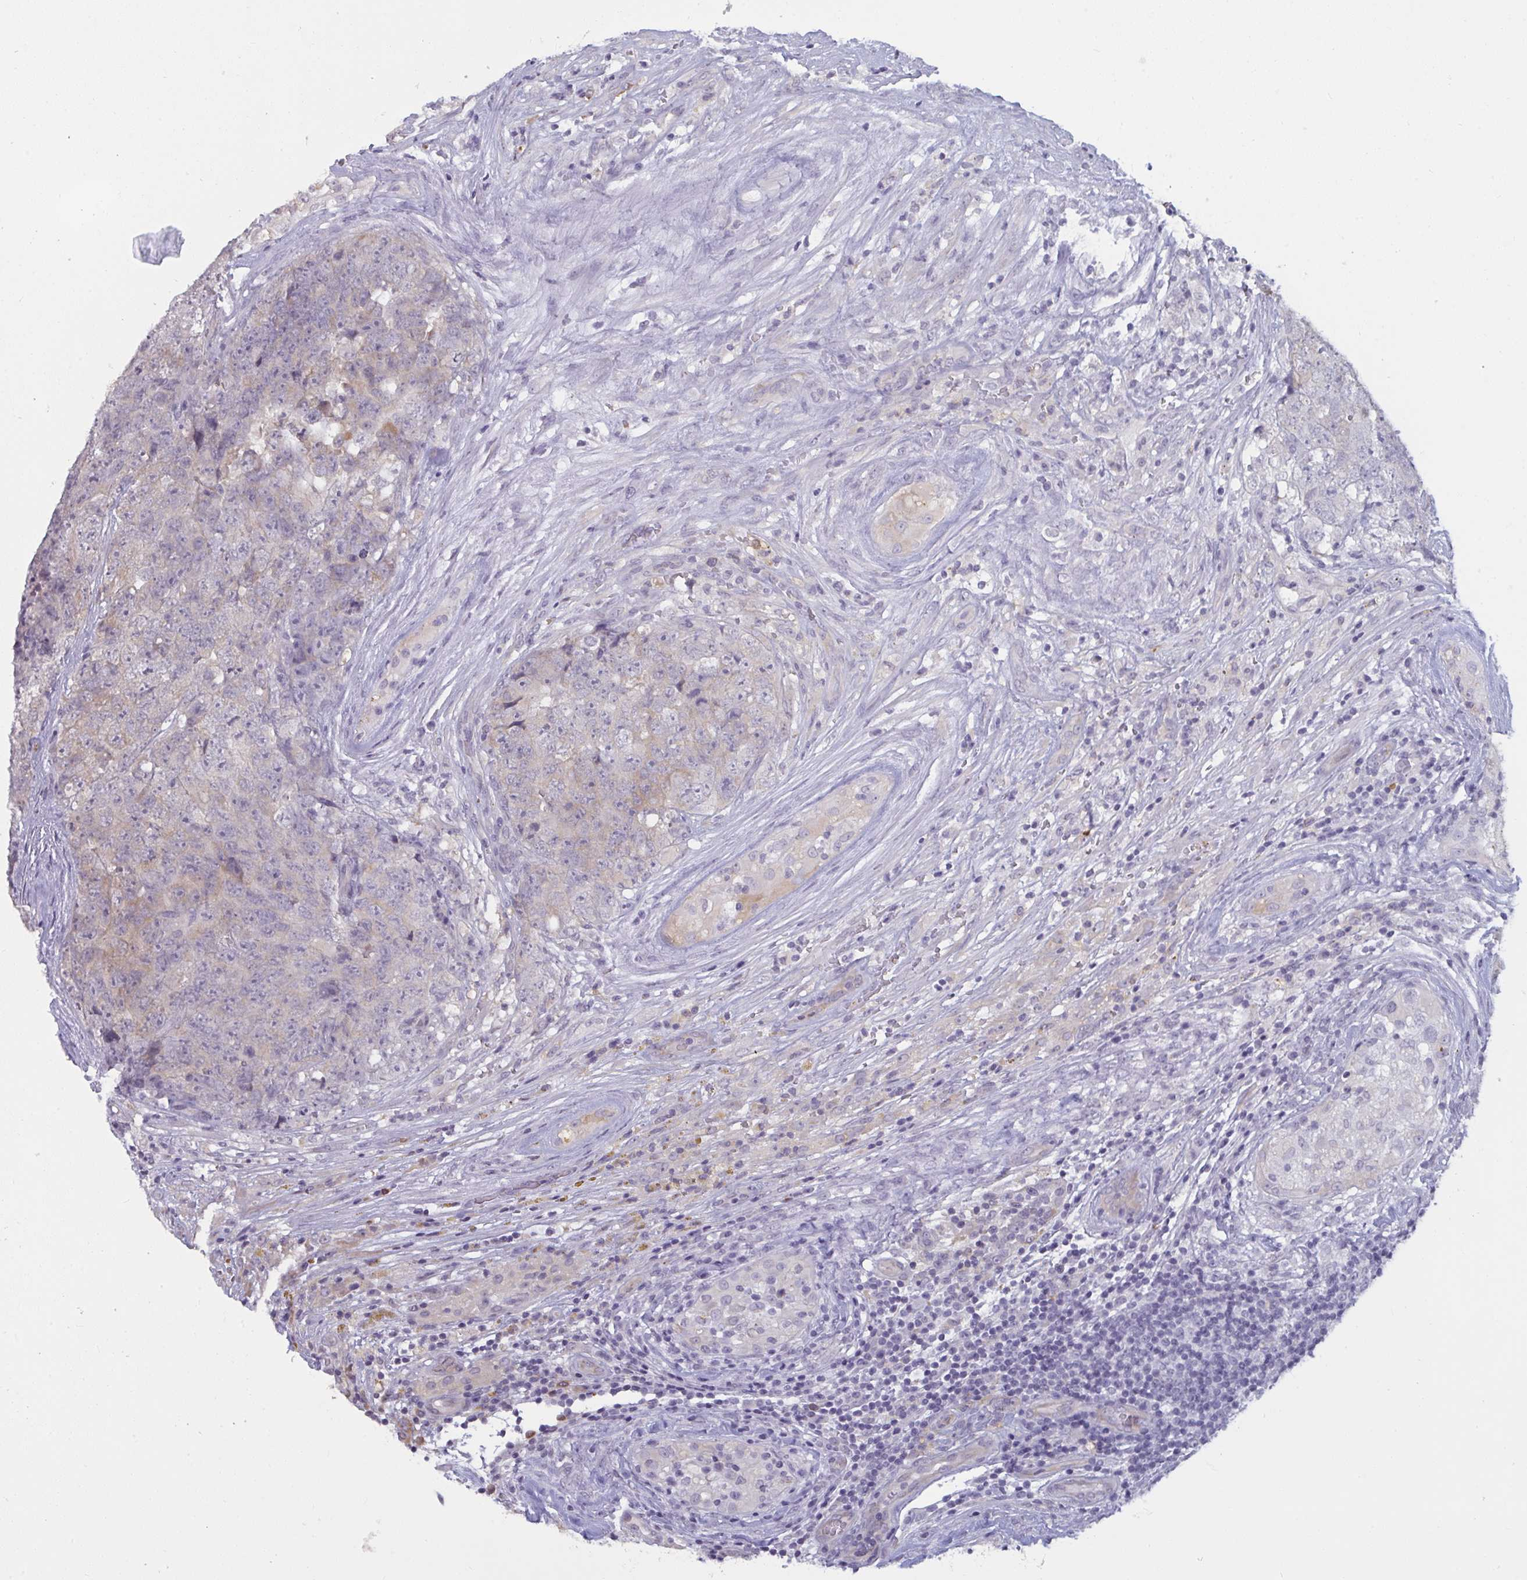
{"staining": {"intensity": "weak", "quantity": "<25%", "location": "cytoplasmic/membranous"}, "tissue": "testis cancer", "cell_type": "Tumor cells", "image_type": "cancer", "snomed": [{"axis": "morphology", "description": "Seminoma, NOS"}, {"axis": "morphology", "description": "Teratoma, malignant, NOS"}, {"axis": "topography", "description": "Testis"}], "caption": "Human testis cancer stained for a protein using immunohistochemistry shows no positivity in tumor cells.", "gene": "TBC1D4", "patient": {"sex": "male", "age": 34}}